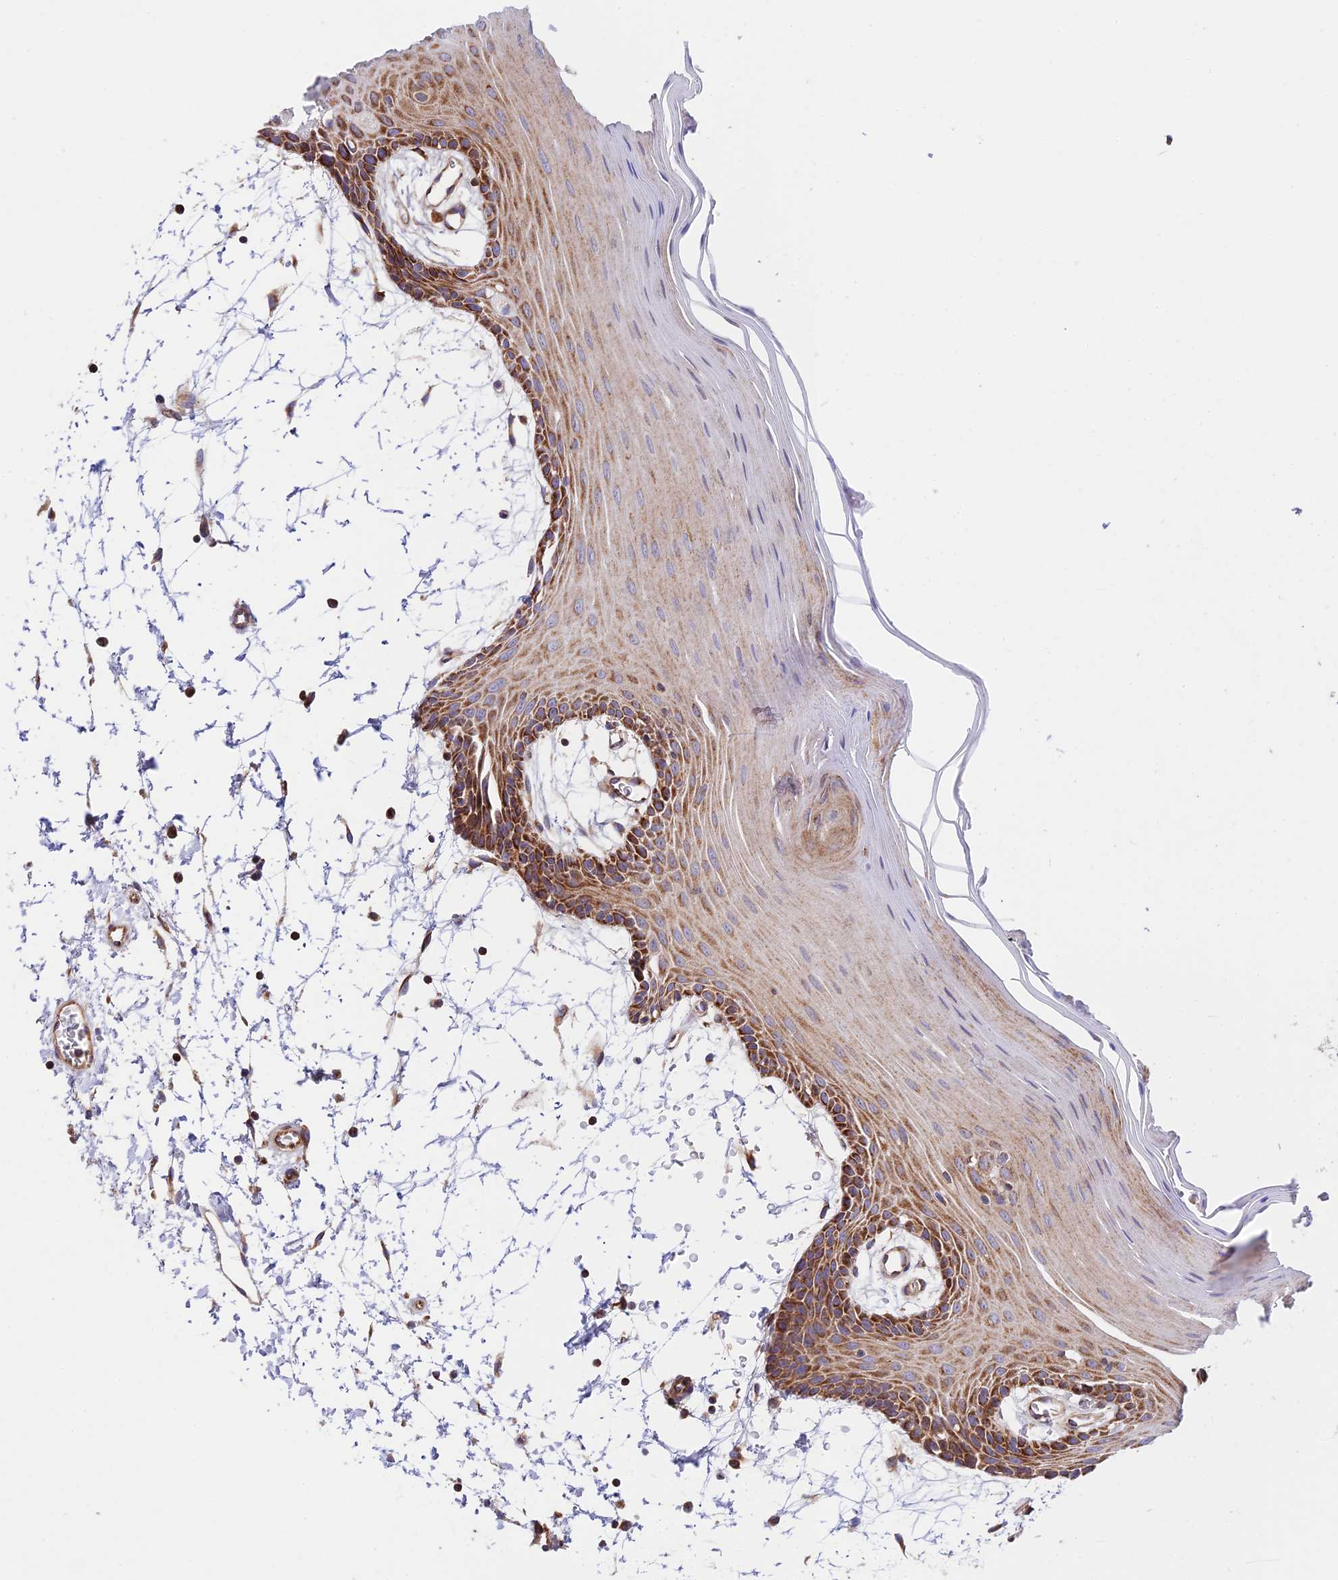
{"staining": {"intensity": "moderate", "quantity": "25%-75%", "location": "cytoplasmic/membranous"}, "tissue": "oral mucosa", "cell_type": "Squamous epithelial cells", "image_type": "normal", "snomed": [{"axis": "morphology", "description": "Normal tissue, NOS"}, {"axis": "topography", "description": "Skeletal muscle"}, {"axis": "topography", "description": "Oral tissue"}, {"axis": "topography", "description": "Salivary gland"}, {"axis": "topography", "description": "Peripheral nerve tissue"}], "caption": "Squamous epithelial cells demonstrate moderate cytoplasmic/membranous expression in approximately 25%-75% of cells in normal oral mucosa.", "gene": "VPS13C", "patient": {"sex": "male", "age": 54}}